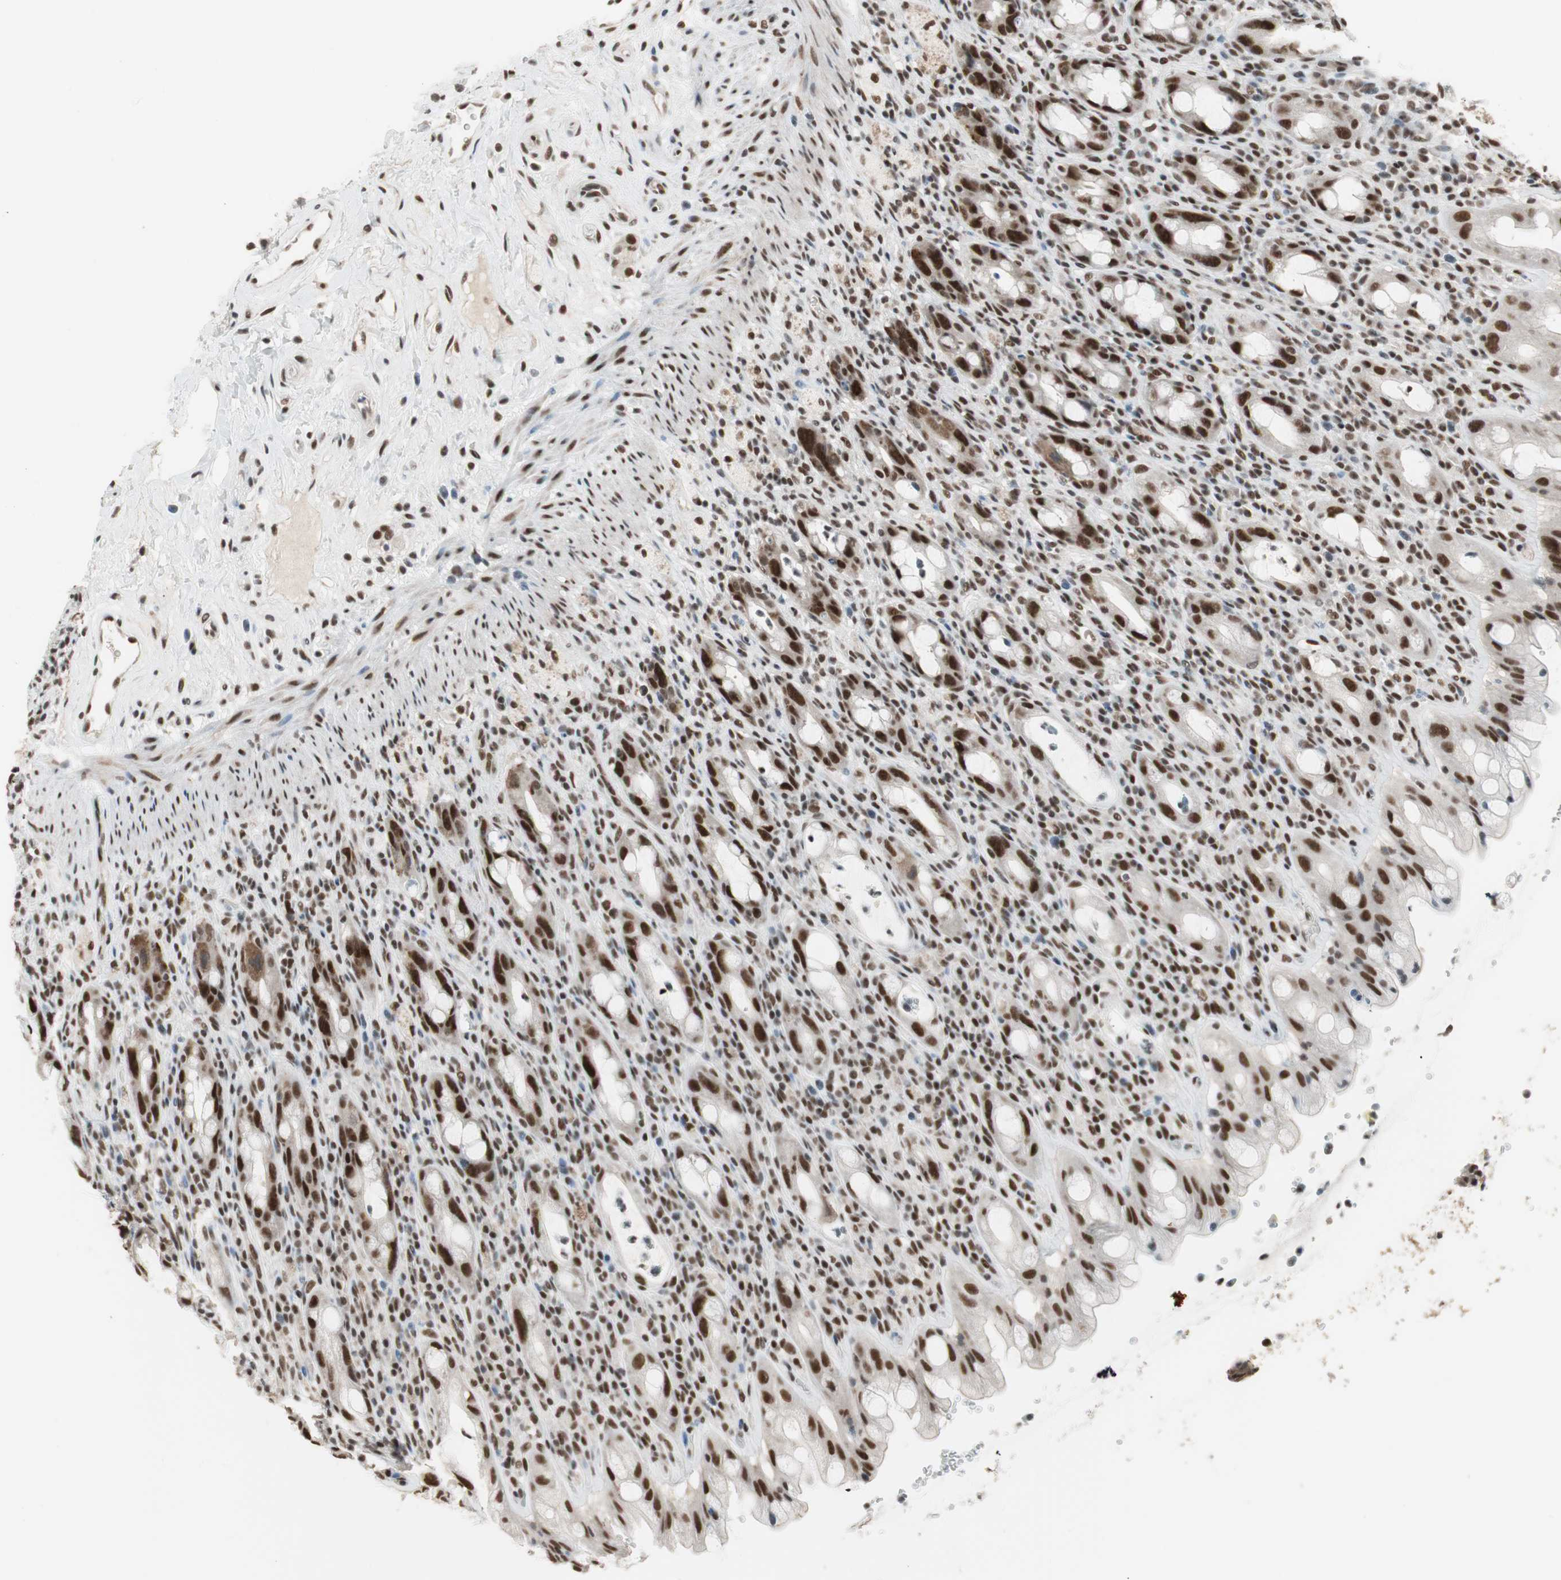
{"staining": {"intensity": "strong", "quantity": ">75%", "location": "nuclear"}, "tissue": "rectum", "cell_type": "Glandular cells", "image_type": "normal", "snomed": [{"axis": "morphology", "description": "Normal tissue, NOS"}, {"axis": "topography", "description": "Rectum"}], "caption": "IHC histopathology image of benign rectum: human rectum stained using IHC demonstrates high levels of strong protein expression localized specifically in the nuclear of glandular cells, appearing as a nuclear brown color.", "gene": "RTF1", "patient": {"sex": "male", "age": 44}}